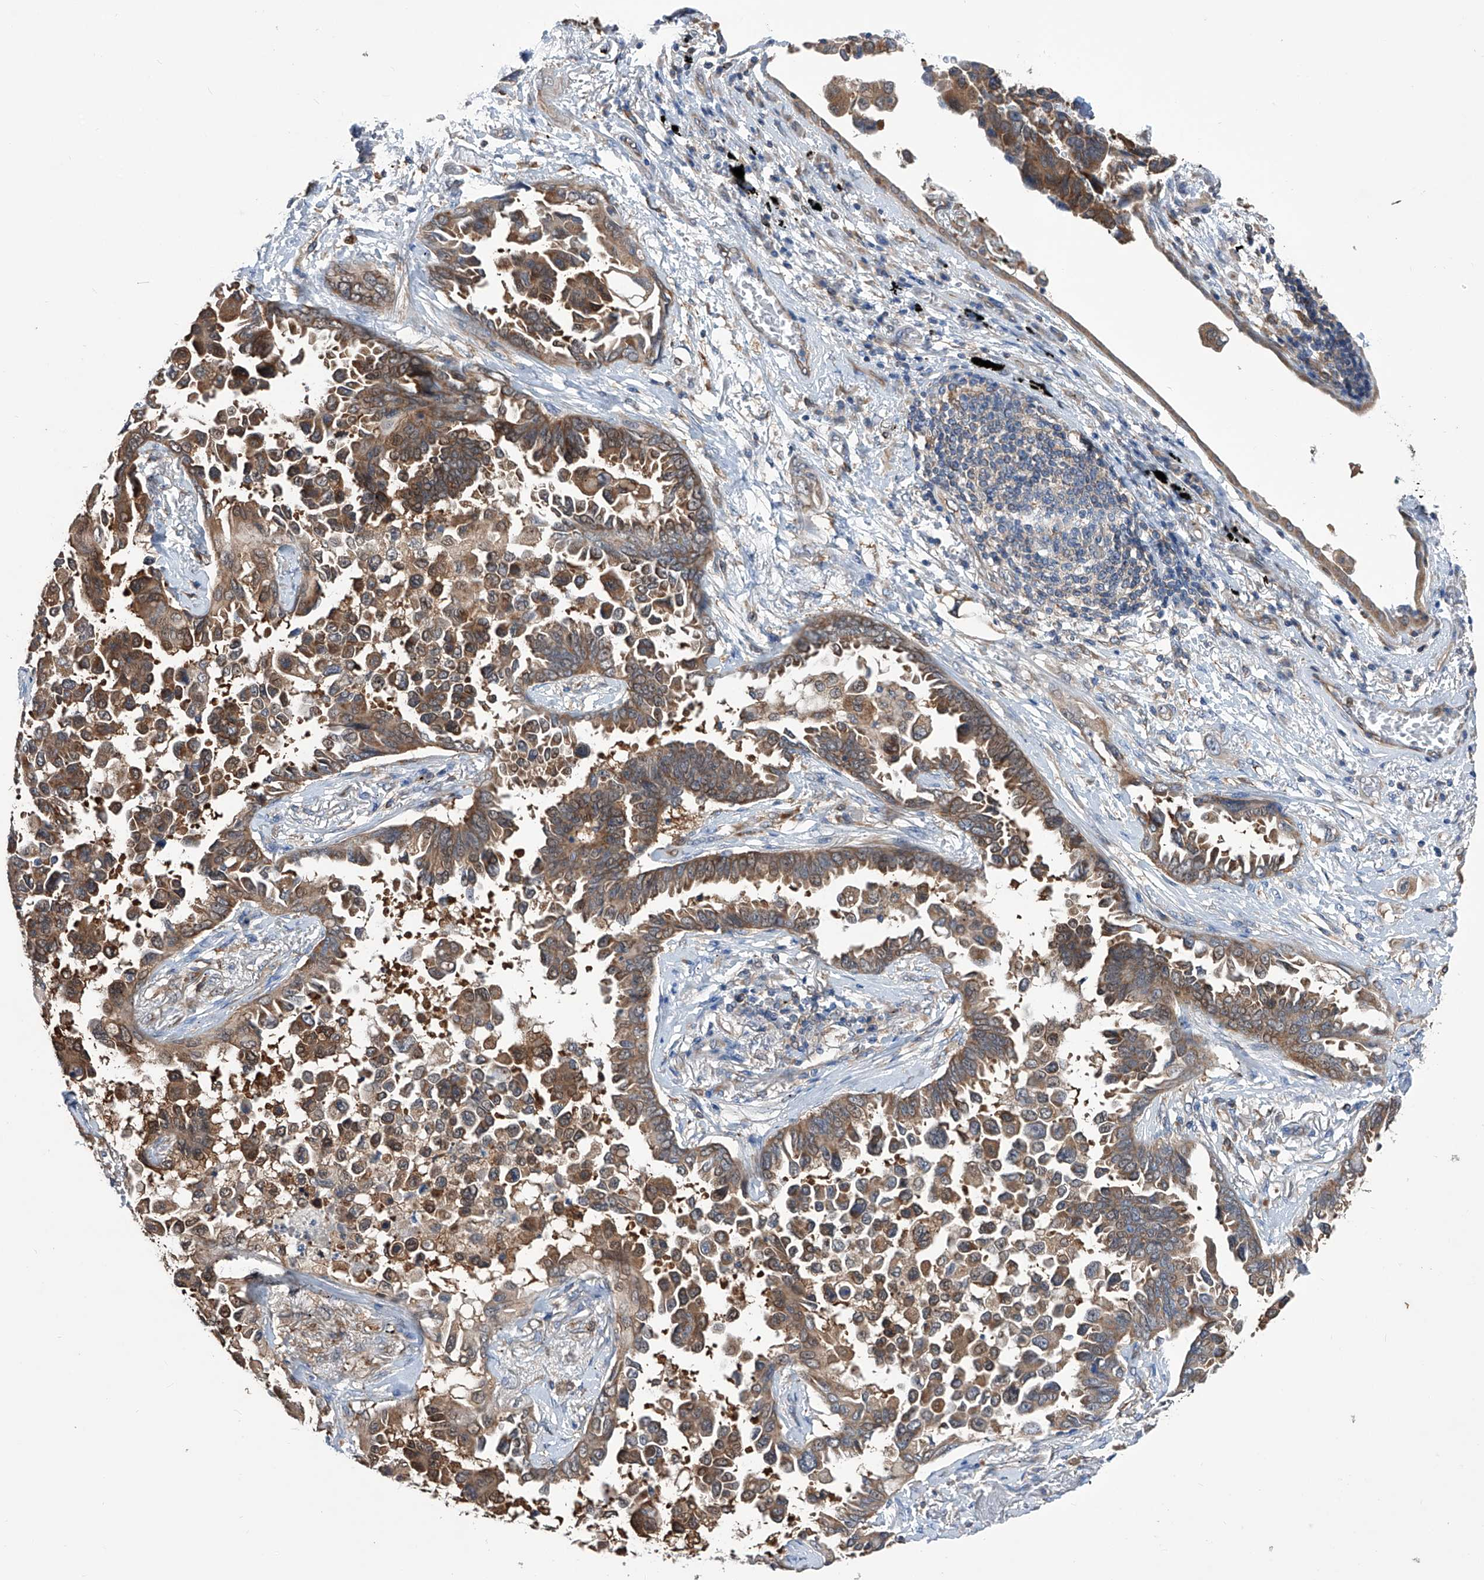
{"staining": {"intensity": "moderate", "quantity": ">75%", "location": "cytoplasmic/membranous"}, "tissue": "lung cancer", "cell_type": "Tumor cells", "image_type": "cancer", "snomed": [{"axis": "morphology", "description": "Adenocarcinoma, NOS"}, {"axis": "topography", "description": "Lung"}], "caption": "IHC histopathology image of adenocarcinoma (lung) stained for a protein (brown), which shows medium levels of moderate cytoplasmic/membranous positivity in about >75% of tumor cells.", "gene": "SPATA20", "patient": {"sex": "female", "age": 67}}